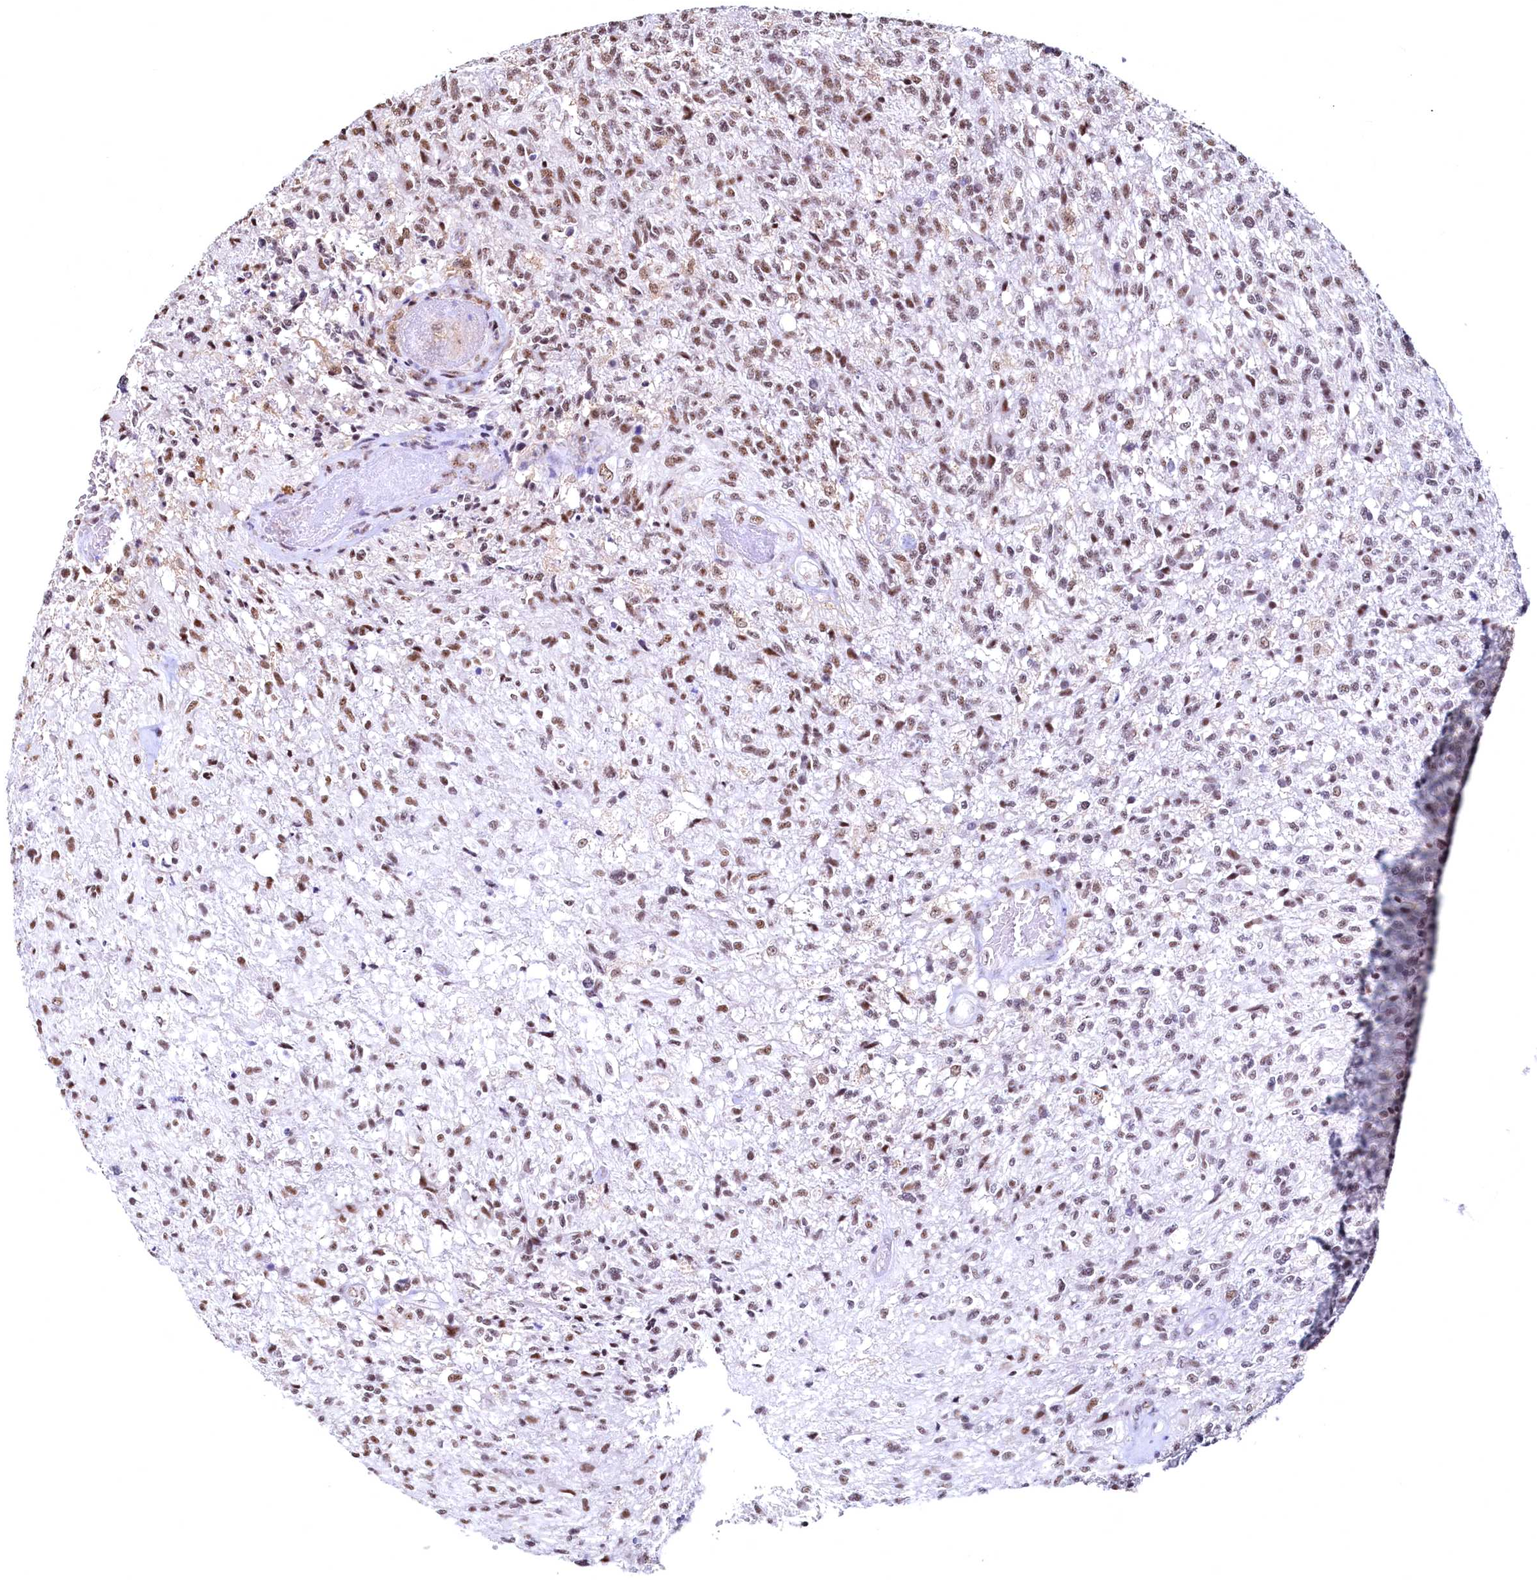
{"staining": {"intensity": "moderate", "quantity": "25%-75%", "location": "nuclear"}, "tissue": "glioma", "cell_type": "Tumor cells", "image_type": "cancer", "snomed": [{"axis": "morphology", "description": "Glioma, malignant, High grade"}, {"axis": "topography", "description": "Brain"}], "caption": "Immunohistochemical staining of human high-grade glioma (malignant) demonstrates medium levels of moderate nuclear positivity in approximately 25%-75% of tumor cells. (DAB (3,3'-diaminobenzidine) IHC, brown staining for protein, blue staining for nuclei).", "gene": "RSRC2", "patient": {"sex": "male", "age": 56}}